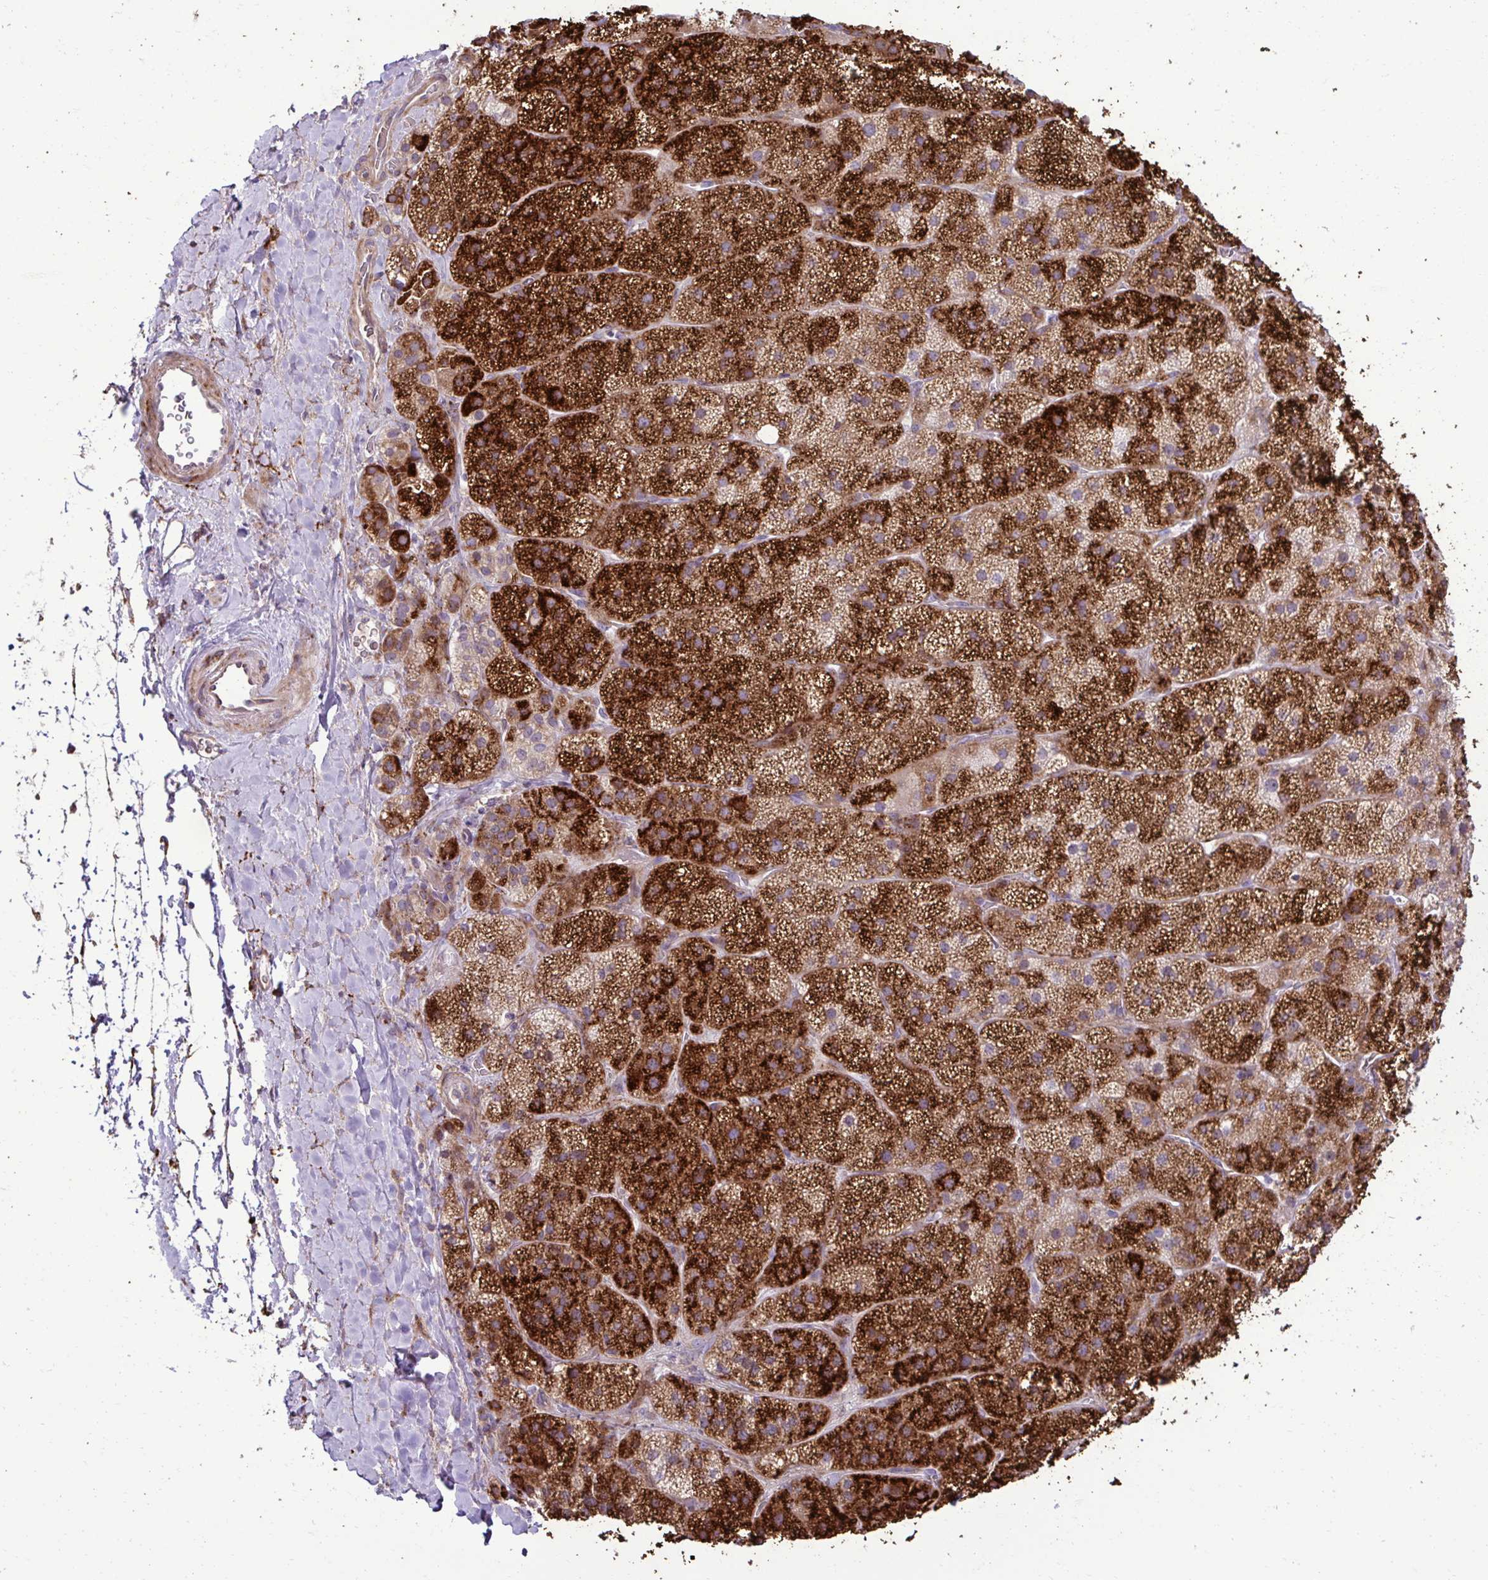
{"staining": {"intensity": "strong", "quantity": "25%-75%", "location": "cytoplasmic/membranous"}, "tissue": "adrenal gland", "cell_type": "Glandular cells", "image_type": "normal", "snomed": [{"axis": "morphology", "description": "Normal tissue, NOS"}, {"axis": "topography", "description": "Adrenal gland"}], "caption": "The immunohistochemical stain highlights strong cytoplasmic/membranous staining in glandular cells of unremarkable adrenal gland. The staining was performed using DAB (3,3'-diaminobenzidine) to visualize the protein expression in brown, while the nuclei were stained in blue with hematoxylin (Magnification: 20x).", "gene": "LIMS1", "patient": {"sex": "male", "age": 57}}